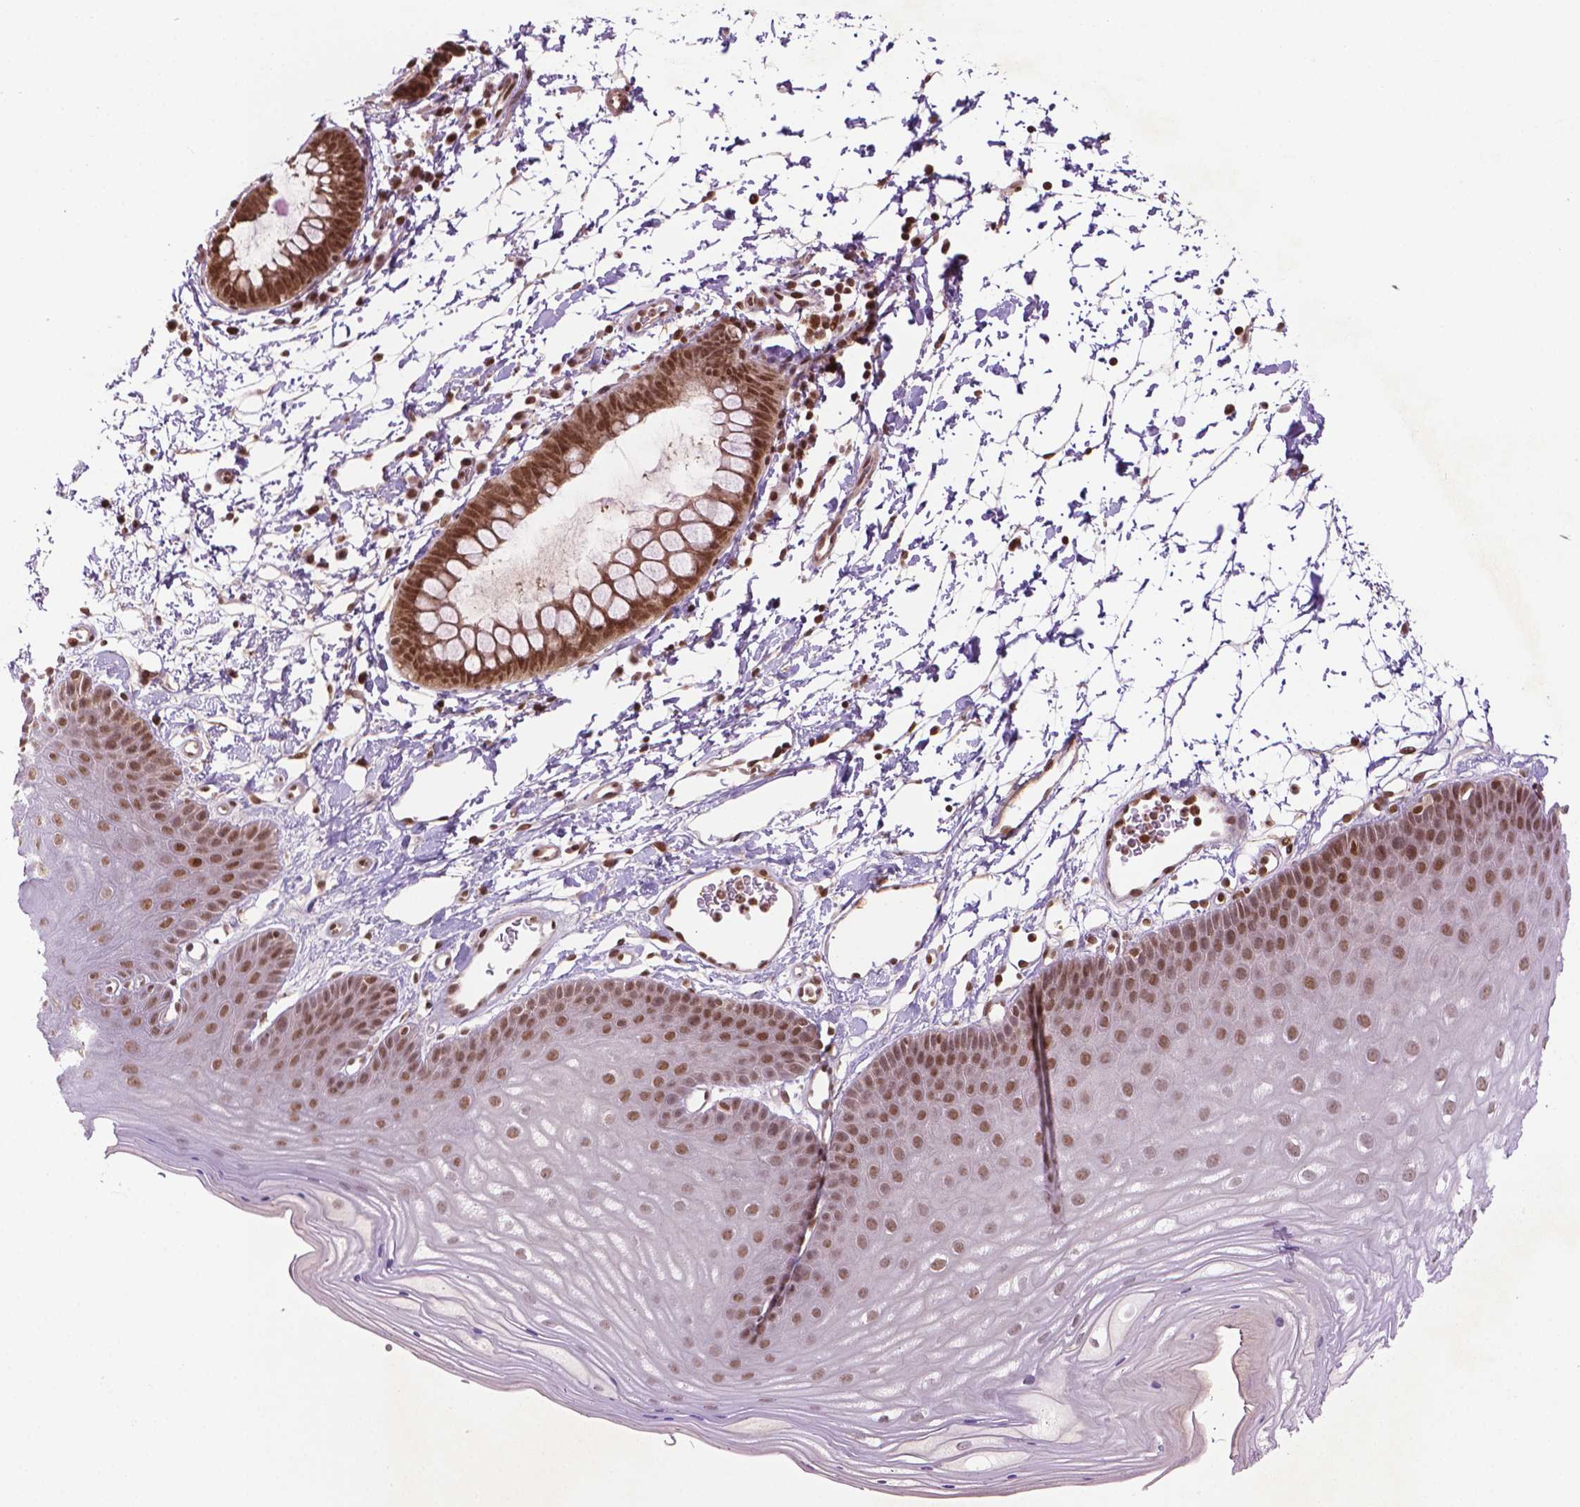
{"staining": {"intensity": "strong", "quantity": ">75%", "location": "nuclear"}, "tissue": "skin", "cell_type": "Epidermal cells", "image_type": "normal", "snomed": [{"axis": "morphology", "description": "Normal tissue, NOS"}, {"axis": "topography", "description": "Anal"}], "caption": "This image demonstrates unremarkable skin stained with immunohistochemistry (IHC) to label a protein in brown. The nuclear of epidermal cells show strong positivity for the protein. Nuclei are counter-stained blue.", "gene": "SIRT6", "patient": {"sex": "male", "age": 53}}